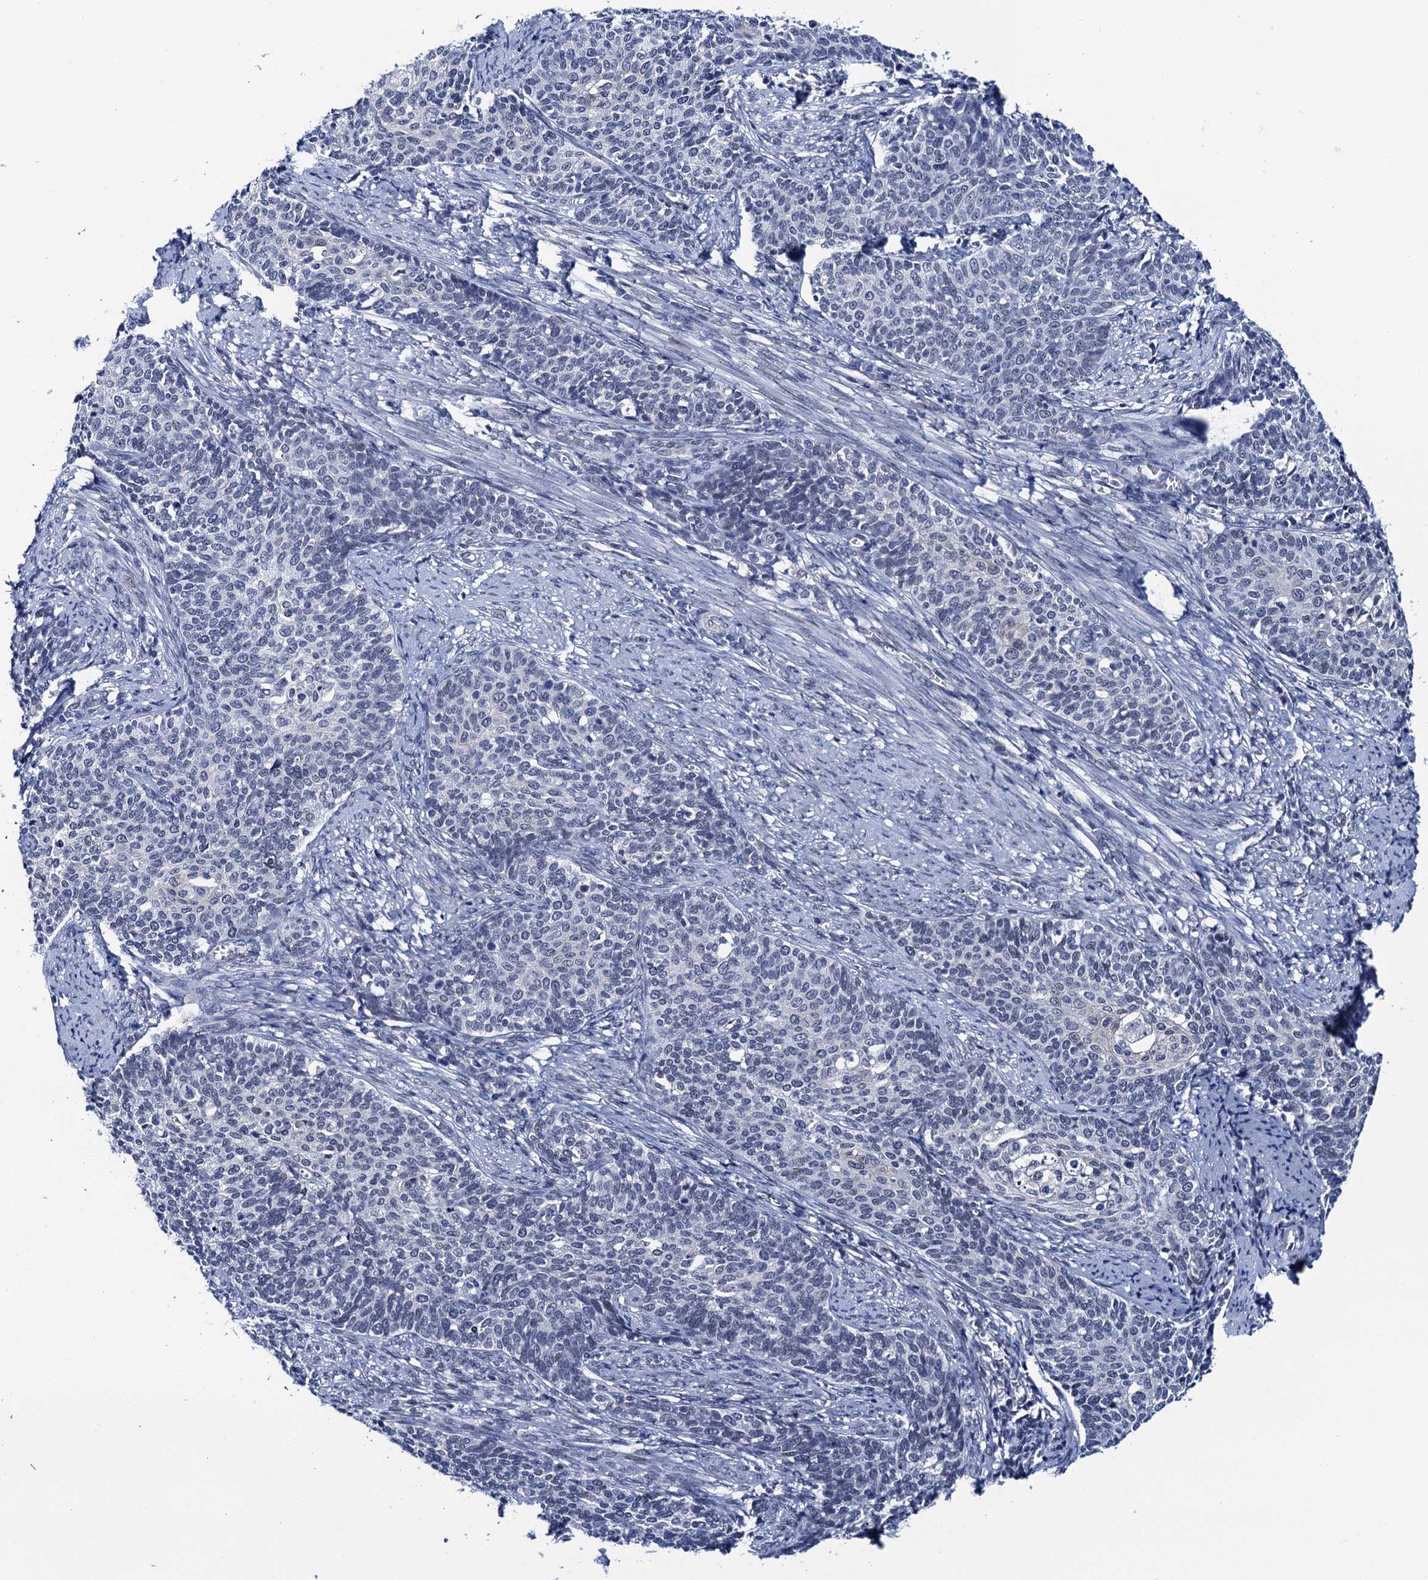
{"staining": {"intensity": "negative", "quantity": "none", "location": "none"}, "tissue": "cervical cancer", "cell_type": "Tumor cells", "image_type": "cancer", "snomed": [{"axis": "morphology", "description": "Squamous cell carcinoma, NOS"}, {"axis": "topography", "description": "Cervix"}], "caption": "Immunohistochemical staining of human cervical squamous cell carcinoma reveals no significant positivity in tumor cells. (DAB (3,3'-diaminobenzidine) IHC, high magnification).", "gene": "C16orf87", "patient": {"sex": "female", "age": 39}}